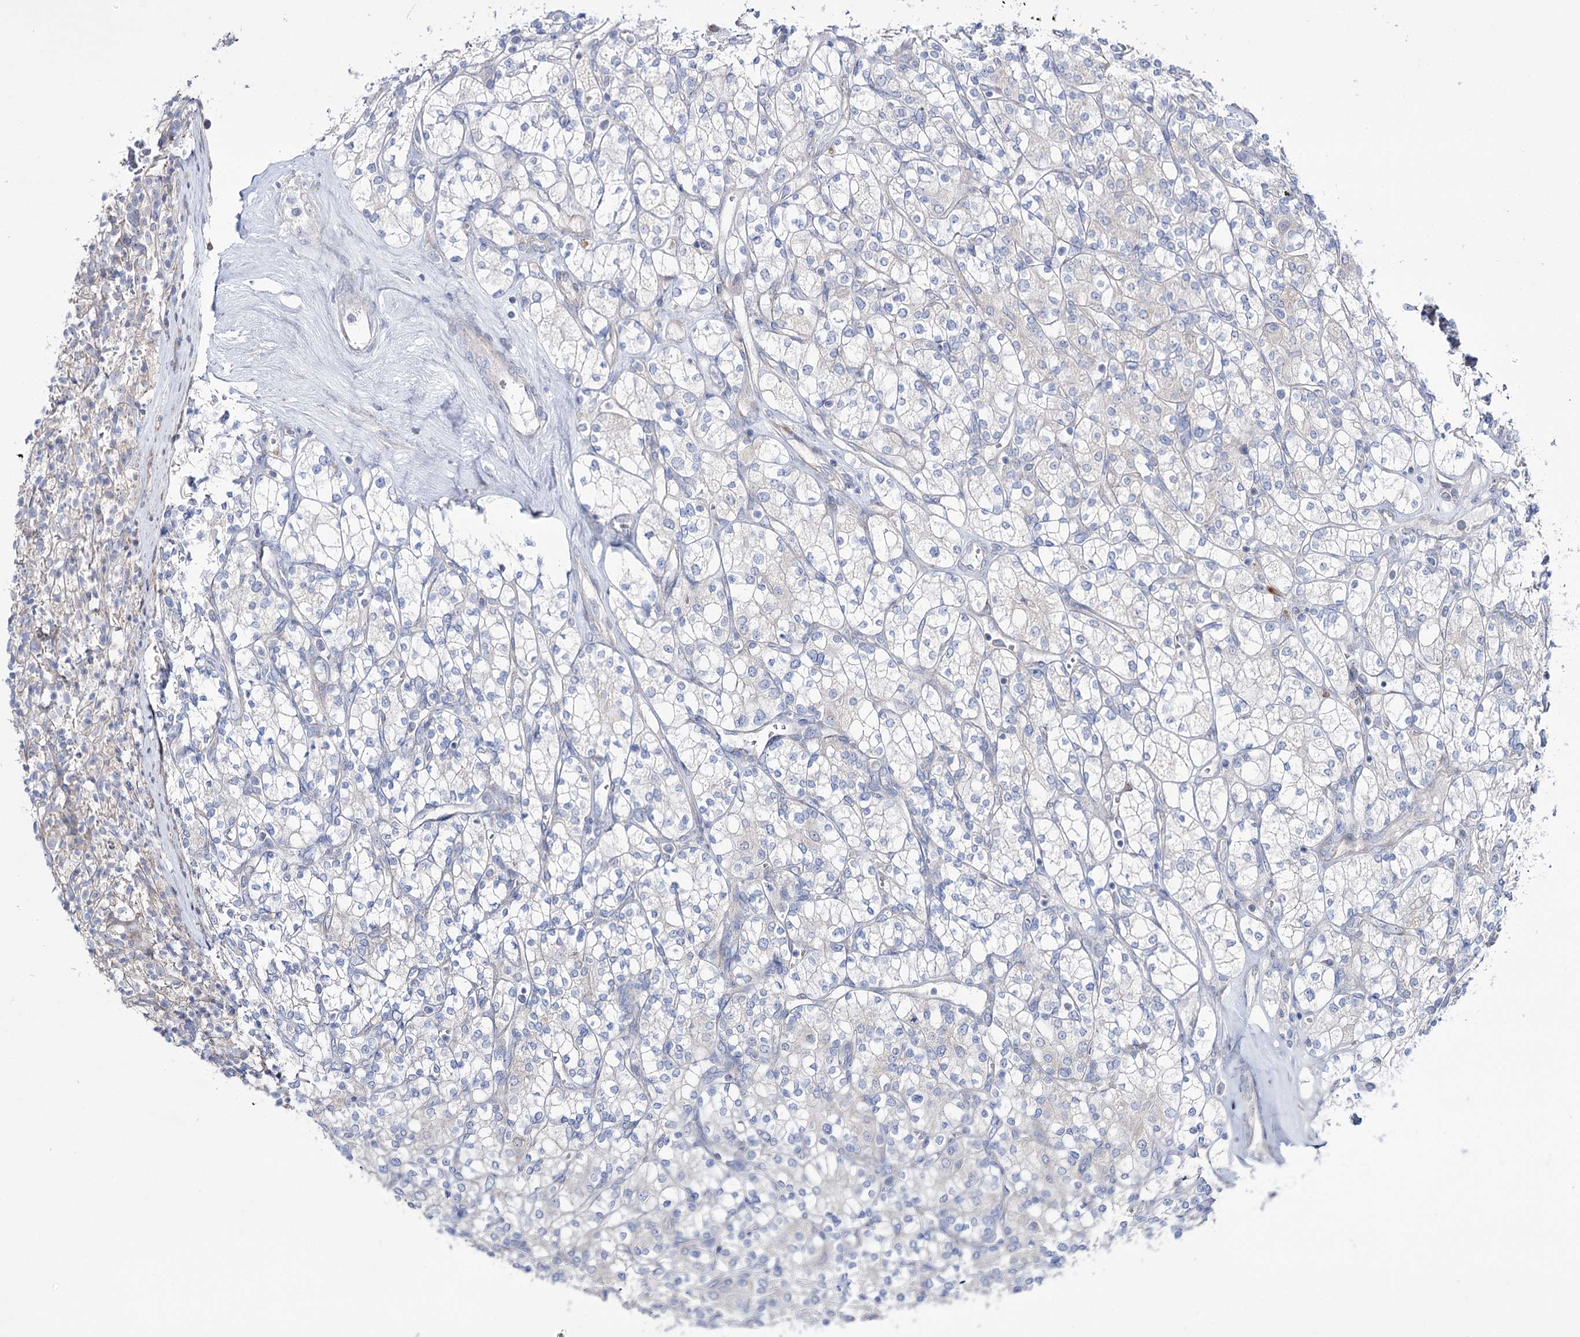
{"staining": {"intensity": "negative", "quantity": "none", "location": "none"}, "tissue": "renal cancer", "cell_type": "Tumor cells", "image_type": "cancer", "snomed": [{"axis": "morphology", "description": "Adenocarcinoma, NOS"}, {"axis": "topography", "description": "Kidney"}], "caption": "This photomicrograph is of renal cancer (adenocarcinoma) stained with IHC to label a protein in brown with the nuclei are counter-stained blue. There is no positivity in tumor cells. The staining is performed using DAB brown chromogen with nuclei counter-stained in using hematoxylin.", "gene": "METTL5", "patient": {"sex": "male", "age": 77}}